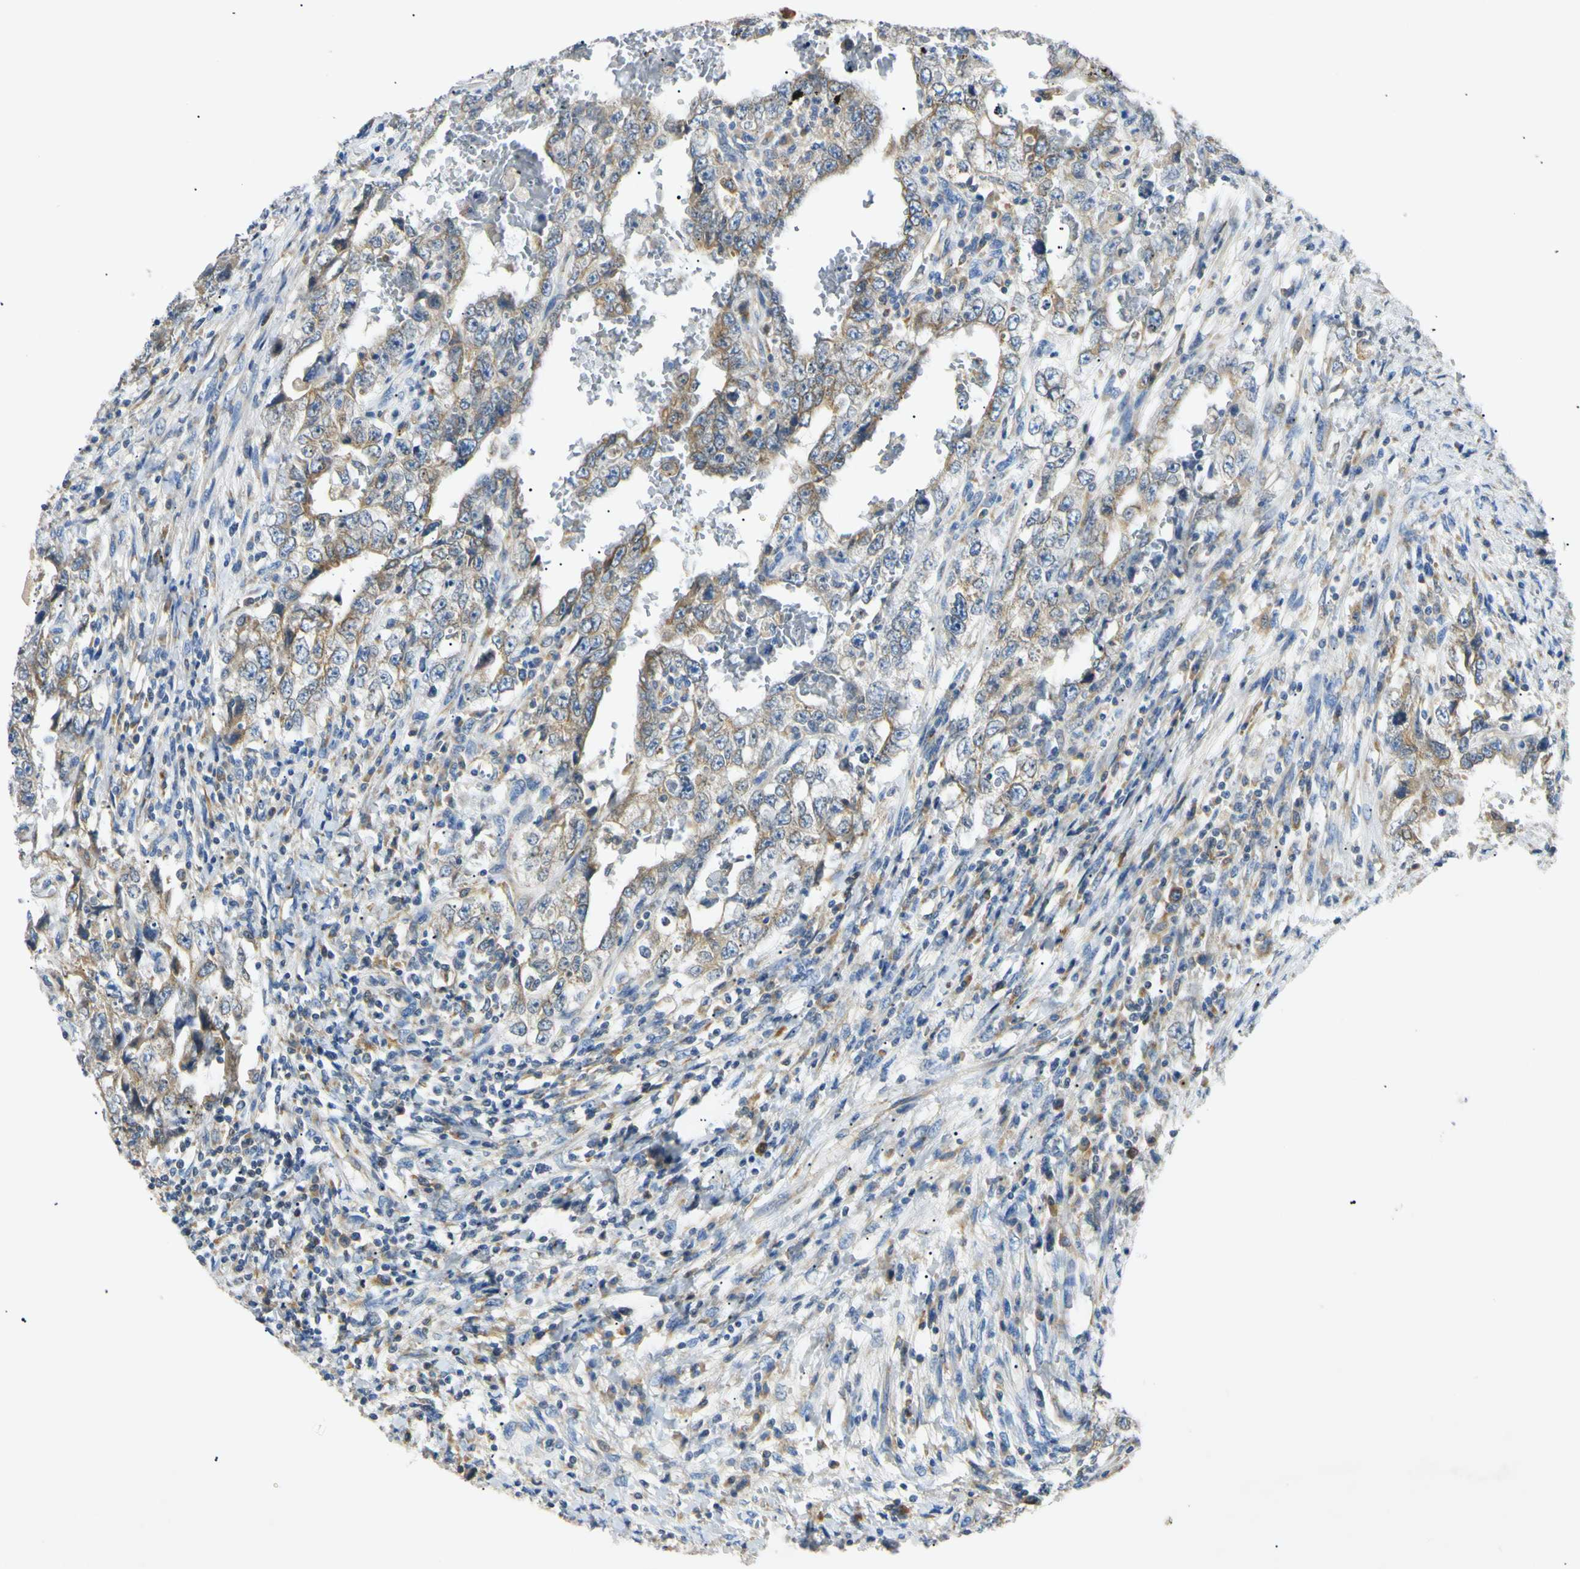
{"staining": {"intensity": "moderate", "quantity": "<25%", "location": "cytoplasmic/membranous"}, "tissue": "testis cancer", "cell_type": "Tumor cells", "image_type": "cancer", "snomed": [{"axis": "morphology", "description": "Carcinoma, Embryonal, NOS"}, {"axis": "topography", "description": "Testis"}], "caption": "High-power microscopy captured an immunohistochemistry (IHC) histopathology image of testis embryonal carcinoma, revealing moderate cytoplasmic/membranous staining in approximately <25% of tumor cells. The protein is stained brown, and the nuclei are stained in blue (DAB (3,3'-diaminobenzidine) IHC with brightfield microscopy, high magnification).", "gene": "DNAJB12", "patient": {"sex": "male", "age": 26}}